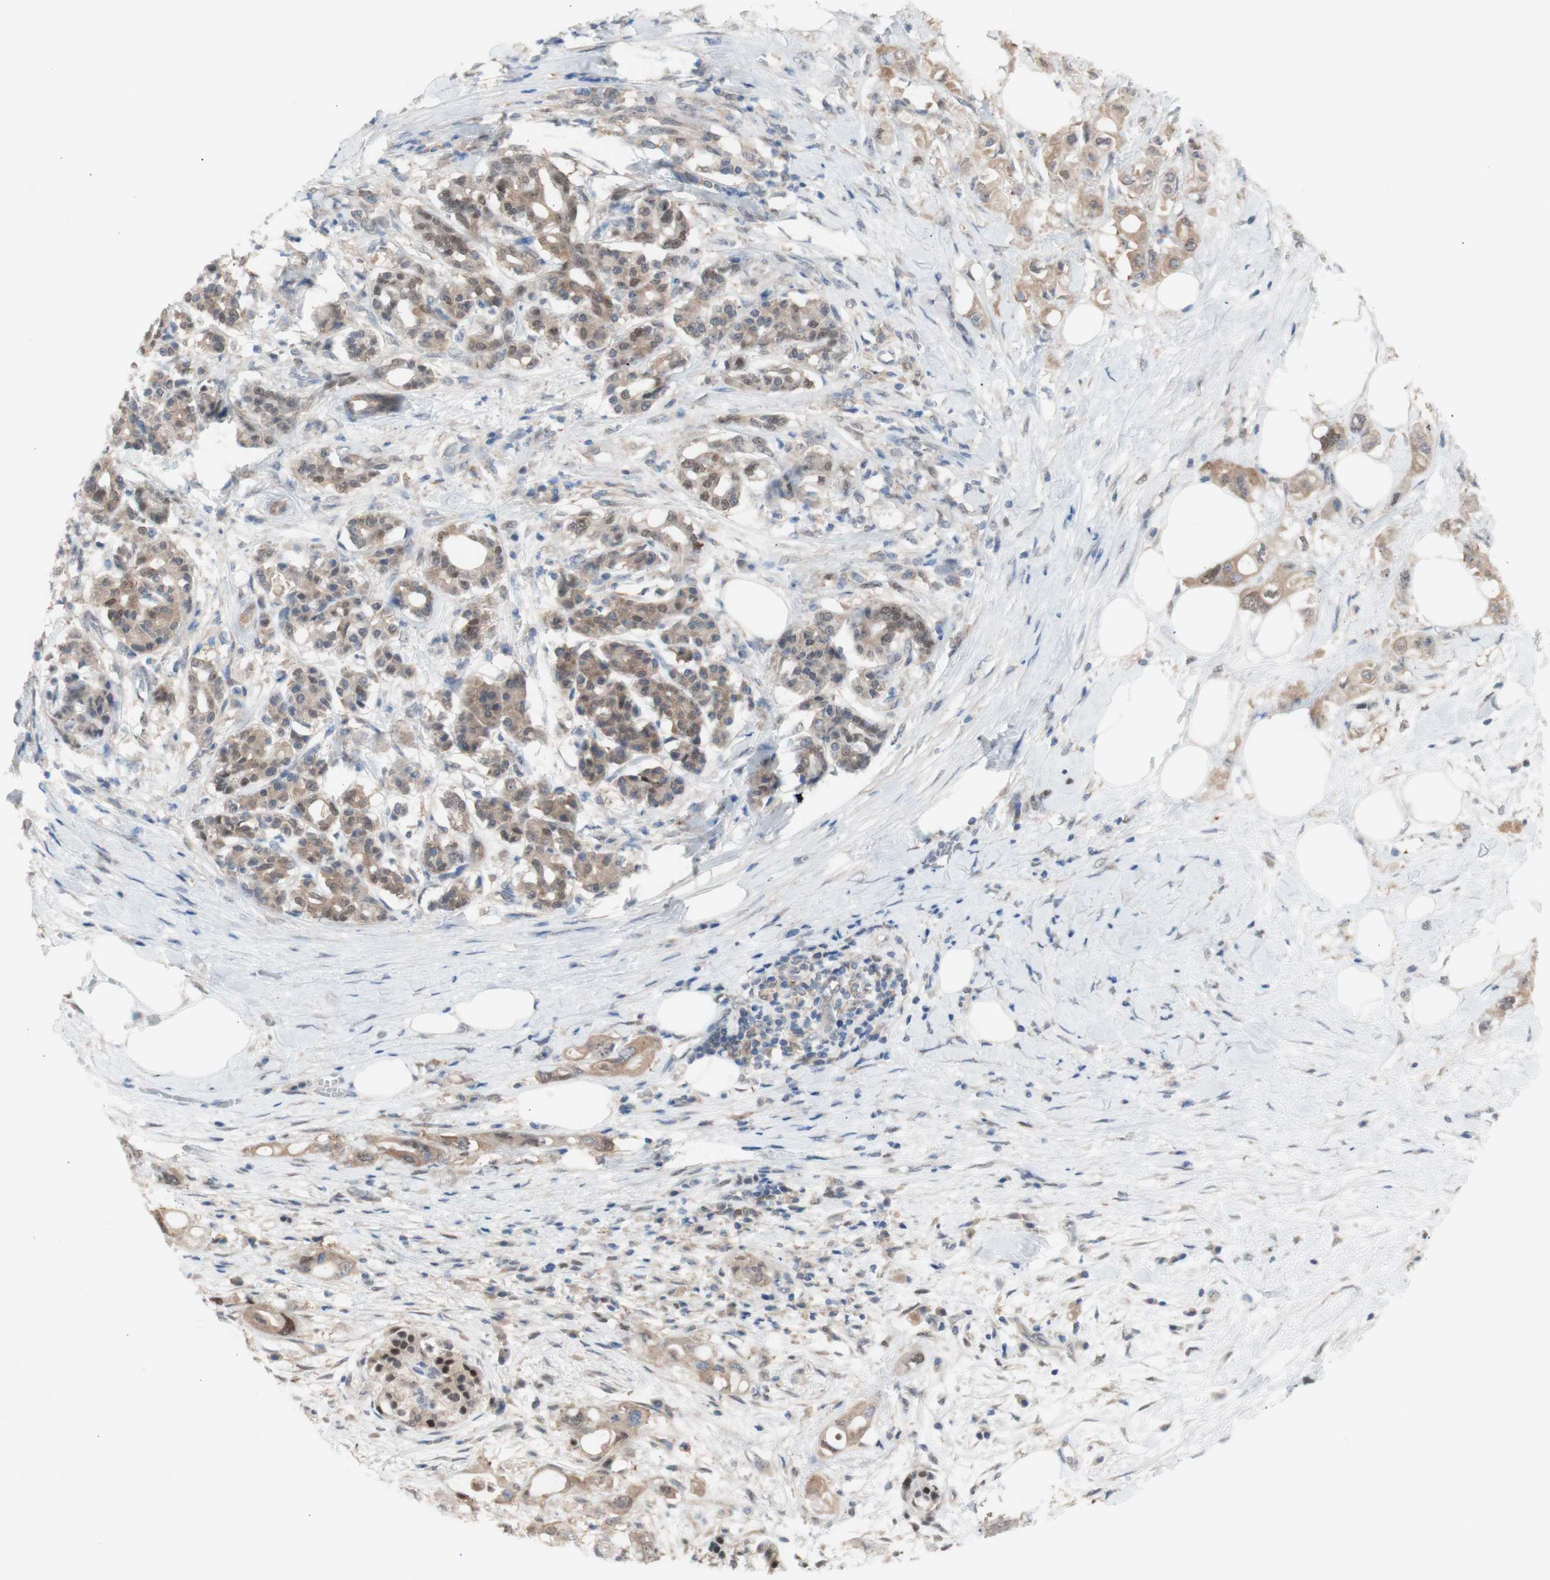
{"staining": {"intensity": "moderate", "quantity": "25%-75%", "location": "cytoplasmic/membranous,nuclear"}, "tissue": "pancreatic cancer", "cell_type": "Tumor cells", "image_type": "cancer", "snomed": [{"axis": "morphology", "description": "Adenocarcinoma, NOS"}, {"axis": "topography", "description": "Pancreas"}], "caption": "Pancreatic cancer (adenocarcinoma) was stained to show a protein in brown. There is medium levels of moderate cytoplasmic/membranous and nuclear expression in approximately 25%-75% of tumor cells.", "gene": "PRMT5", "patient": {"sex": "female", "age": 56}}